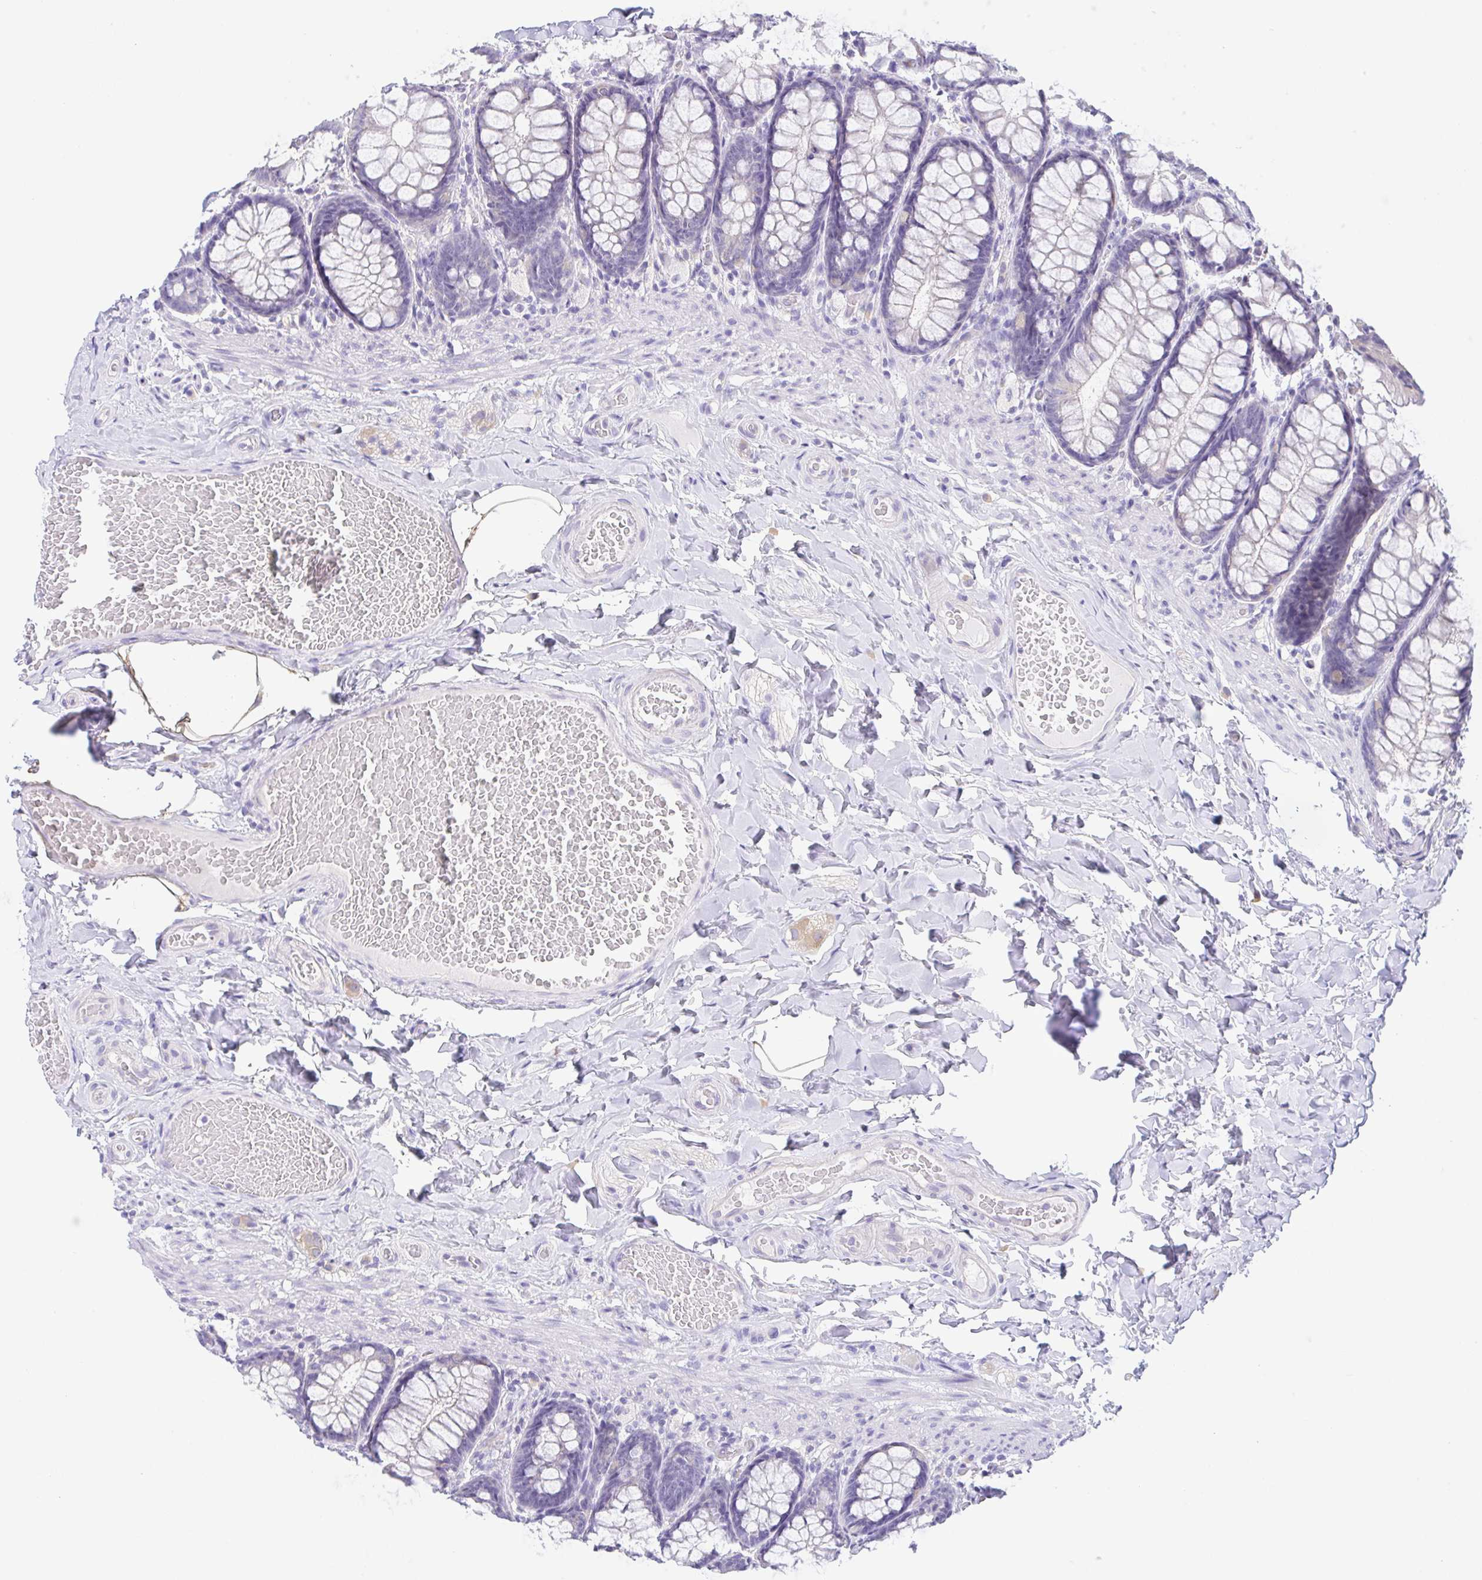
{"staining": {"intensity": "negative", "quantity": "none", "location": "none"}, "tissue": "colon", "cell_type": "Endothelial cells", "image_type": "normal", "snomed": [{"axis": "morphology", "description": "Normal tissue, NOS"}, {"axis": "topography", "description": "Colon"}], "caption": "IHC photomicrograph of unremarkable human colon stained for a protein (brown), which shows no positivity in endothelial cells.", "gene": "KRTDAP", "patient": {"sex": "male", "age": 47}}